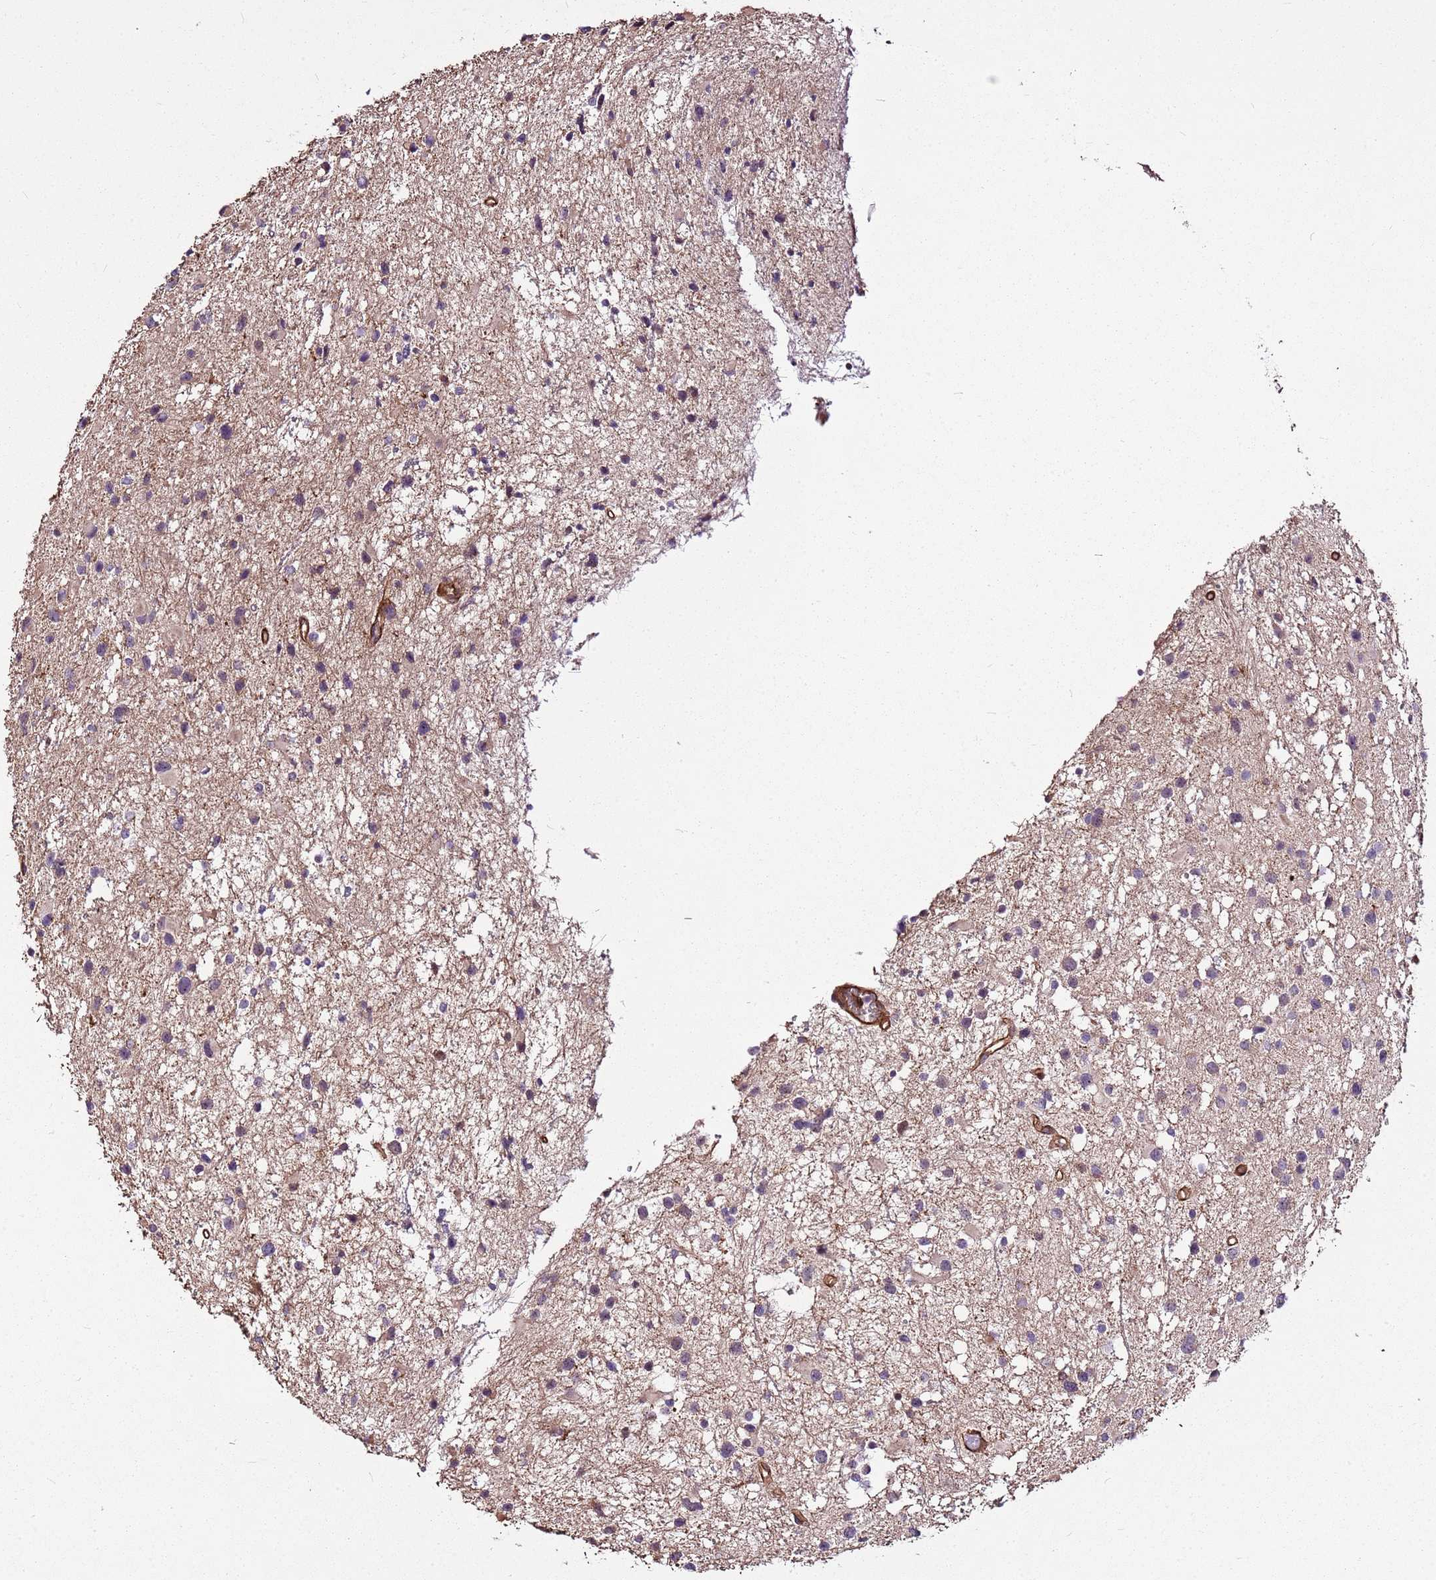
{"staining": {"intensity": "weak", "quantity": "<25%", "location": "cytoplasmic/membranous"}, "tissue": "glioma", "cell_type": "Tumor cells", "image_type": "cancer", "snomed": [{"axis": "morphology", "description": "Glioma, malignant, Low grade"}, {"axis": "topography", "description": "Brain"}], "caption": "Glioma was stained to show a protein in brown. There is no significant positivity in tumor cells. Nuclei are stained in blue.", "gene": "ZNF827", "patient": {"sex": "female", "age": 32}}